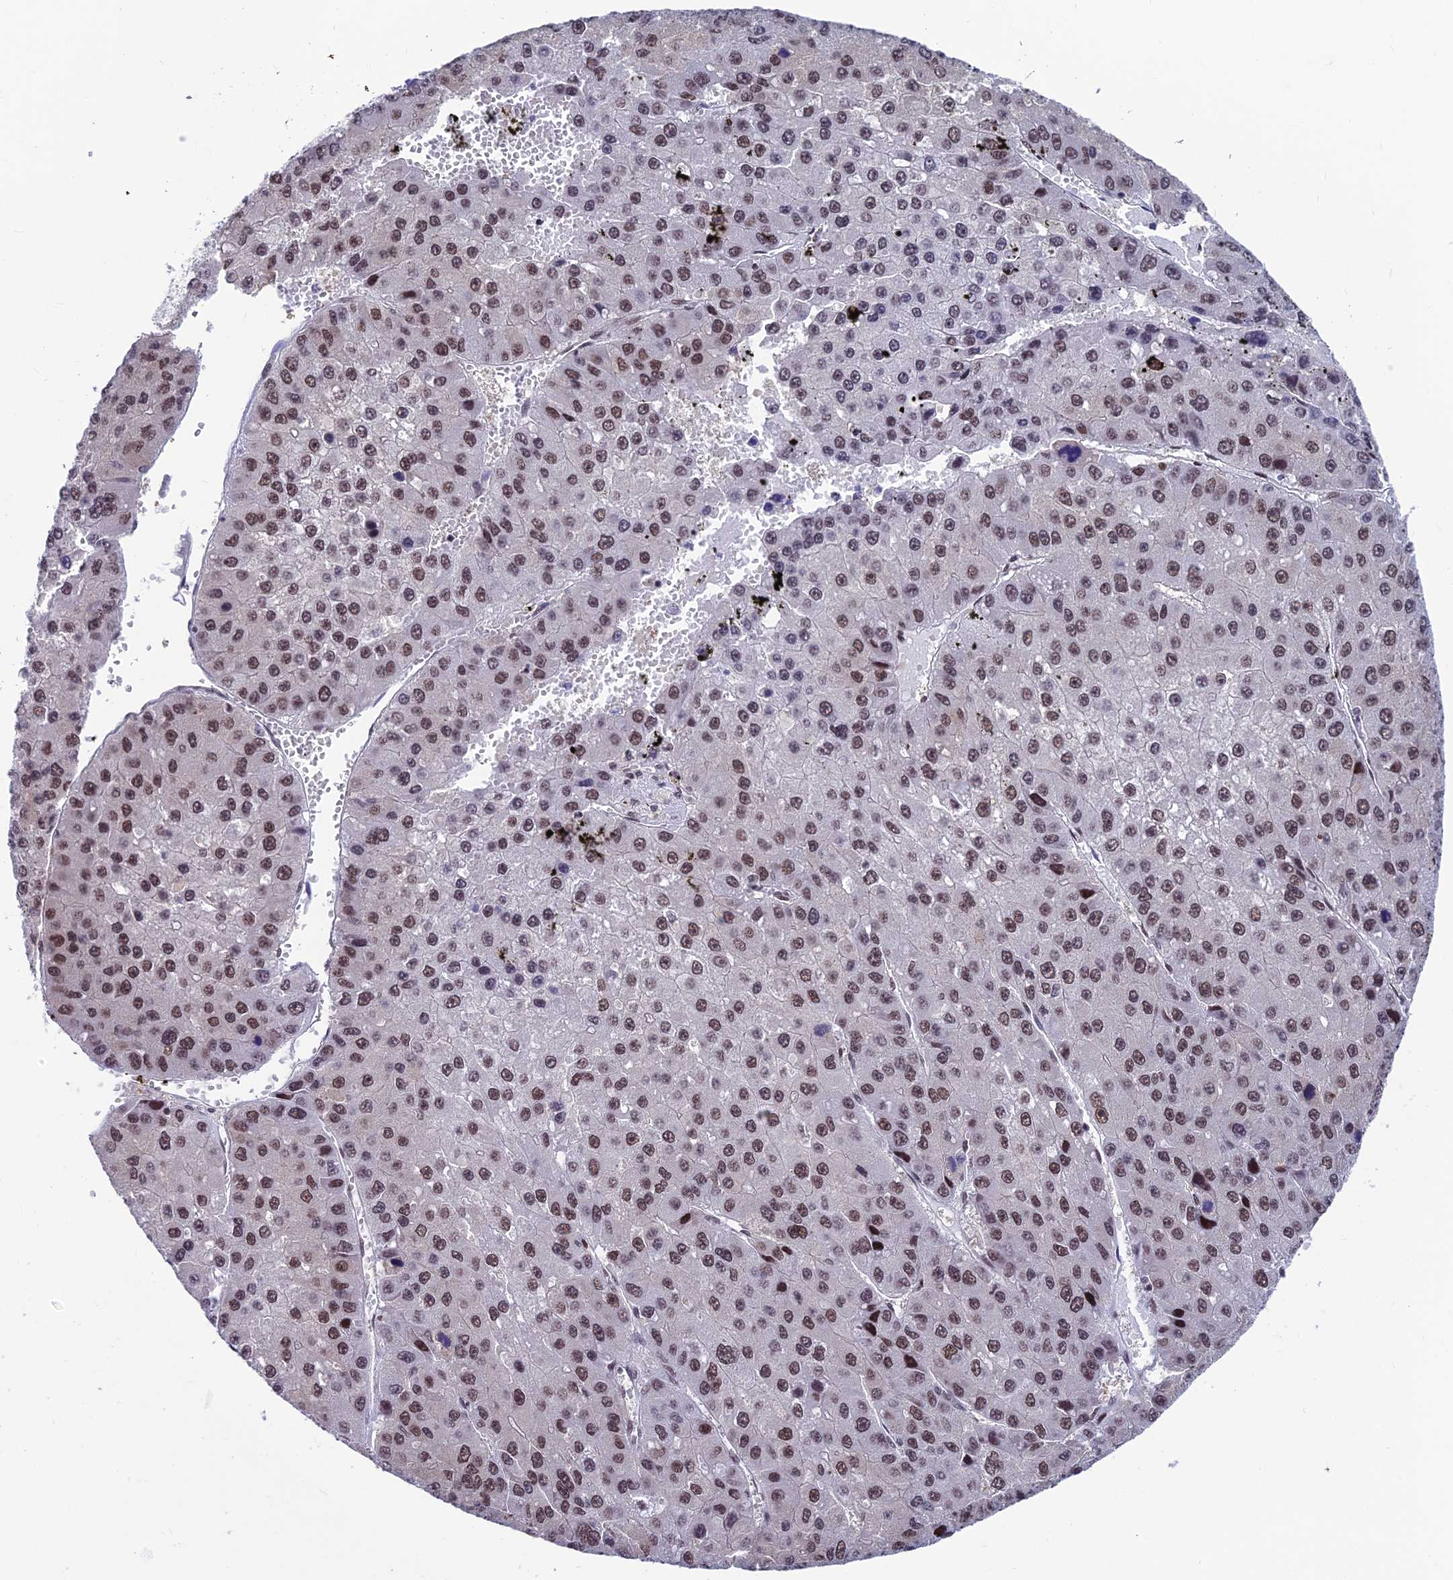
{"staining": {"intensity": "moderate", "quantity": ">75%", "location": "nuclear"}, "tissue": "liver cancer", "cell_type": "Tumor cells", "image_type": "cancer", "snomed": [{"axis": "morphology", "description": "Carcinoma, Hepatocellular, NOS"}, {"axis": "topography", "description": "Liver"}], "caption": "Immunohistochemical staining of human hepatocellular carcinoma (liver) demonstrates moderate nuclear protein positivity in about >75% of tumor cells.", "gene": "KIAA1191", "patient": {"sex": "female", "age": 73}}